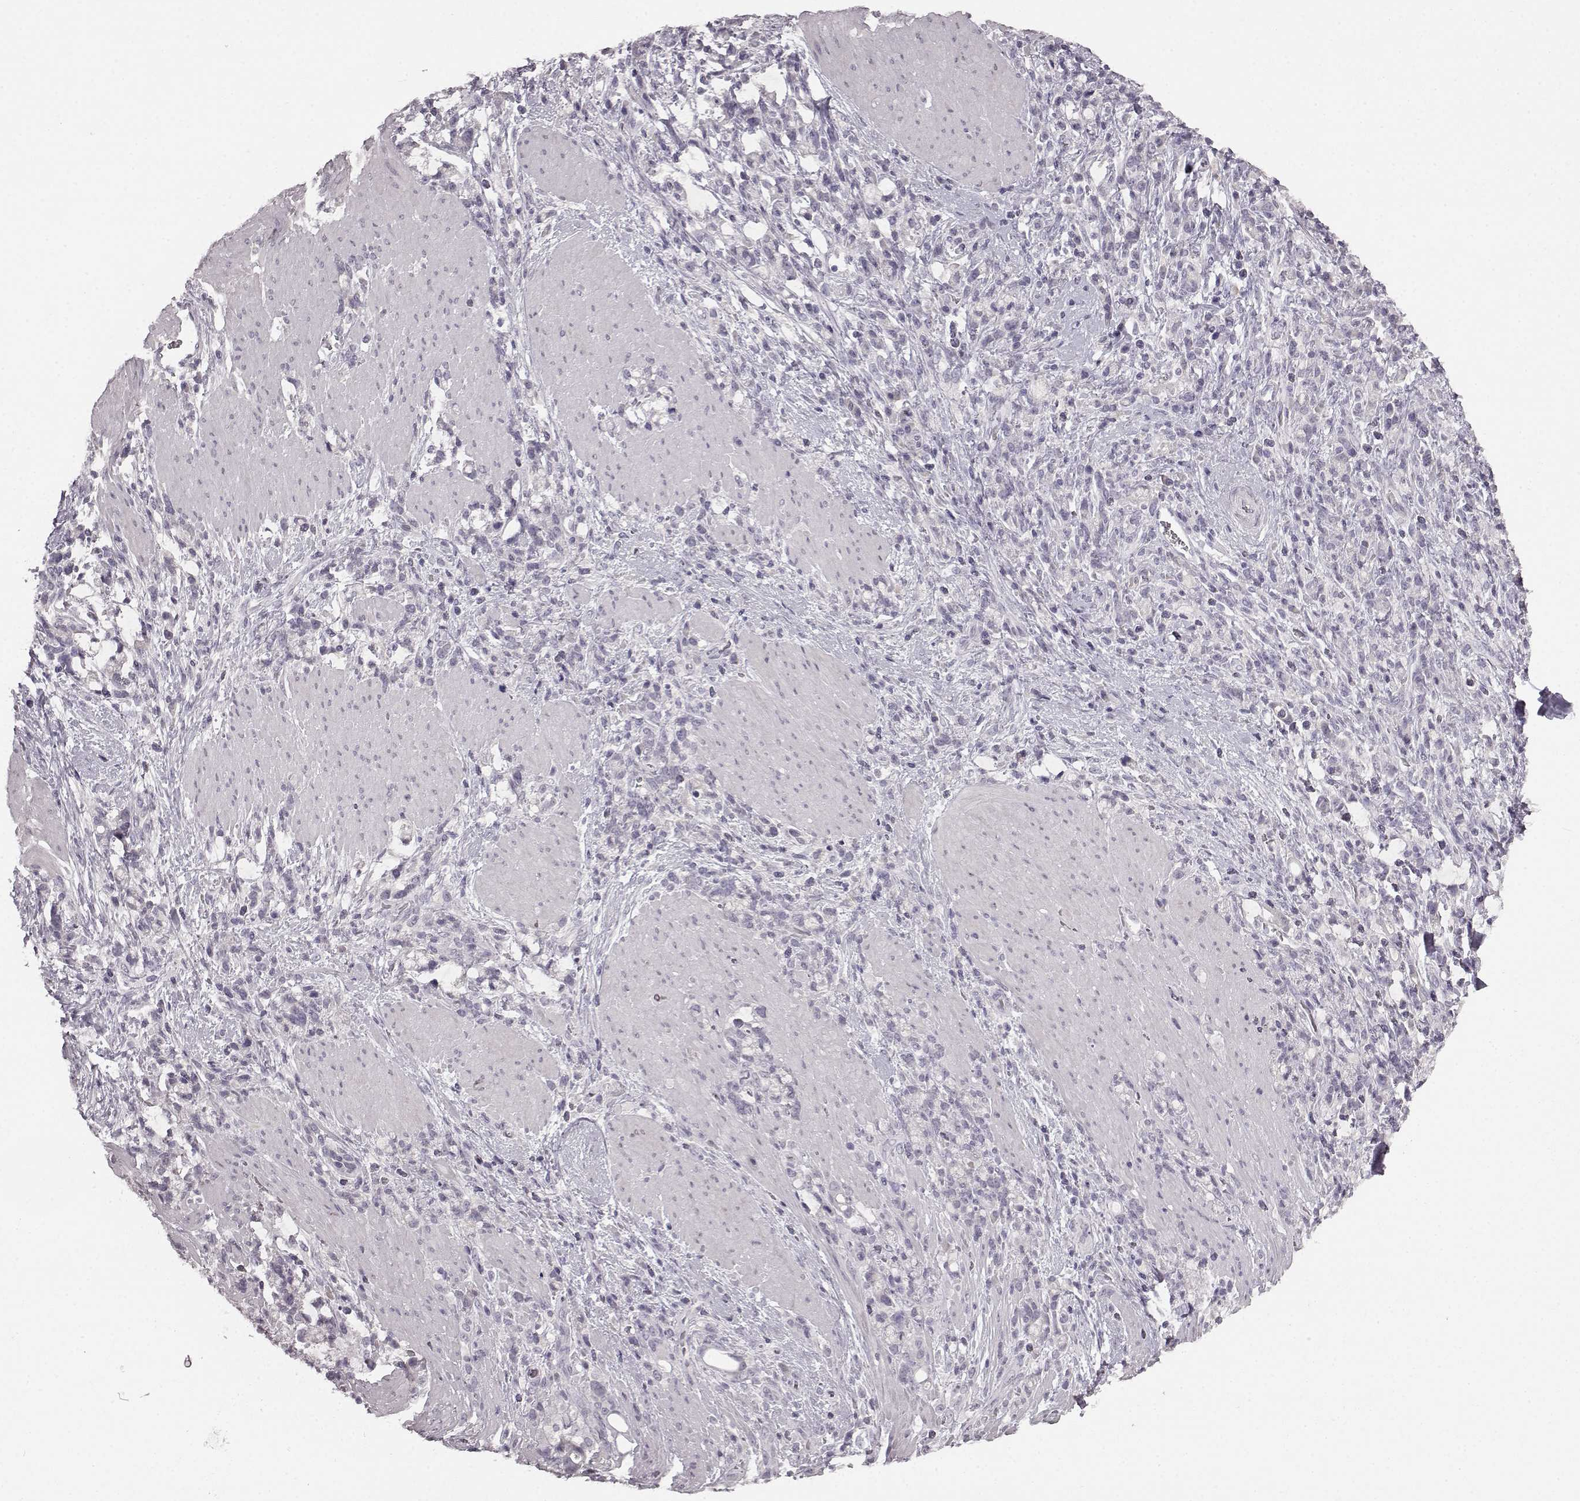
{"staining": {"intensity": "negative", "quantity": "none", "location": "none"}, "tissue": "stomach cancer", "cell_type": "Tumor cells", "image_type": "cancer", "snomed": [{"axis": "morphology", "description": "Adenocarcinoma, NOS"}, {"axis": "topography", "description": "Stomach"}], "caption": "Immunohistochemistry micrograph of human stomach cancer stained for a protein (brown), which exhibits no positivity in tumor cells.", "gene": "LHB", "patient": {"sex": "female", "age": 57}}